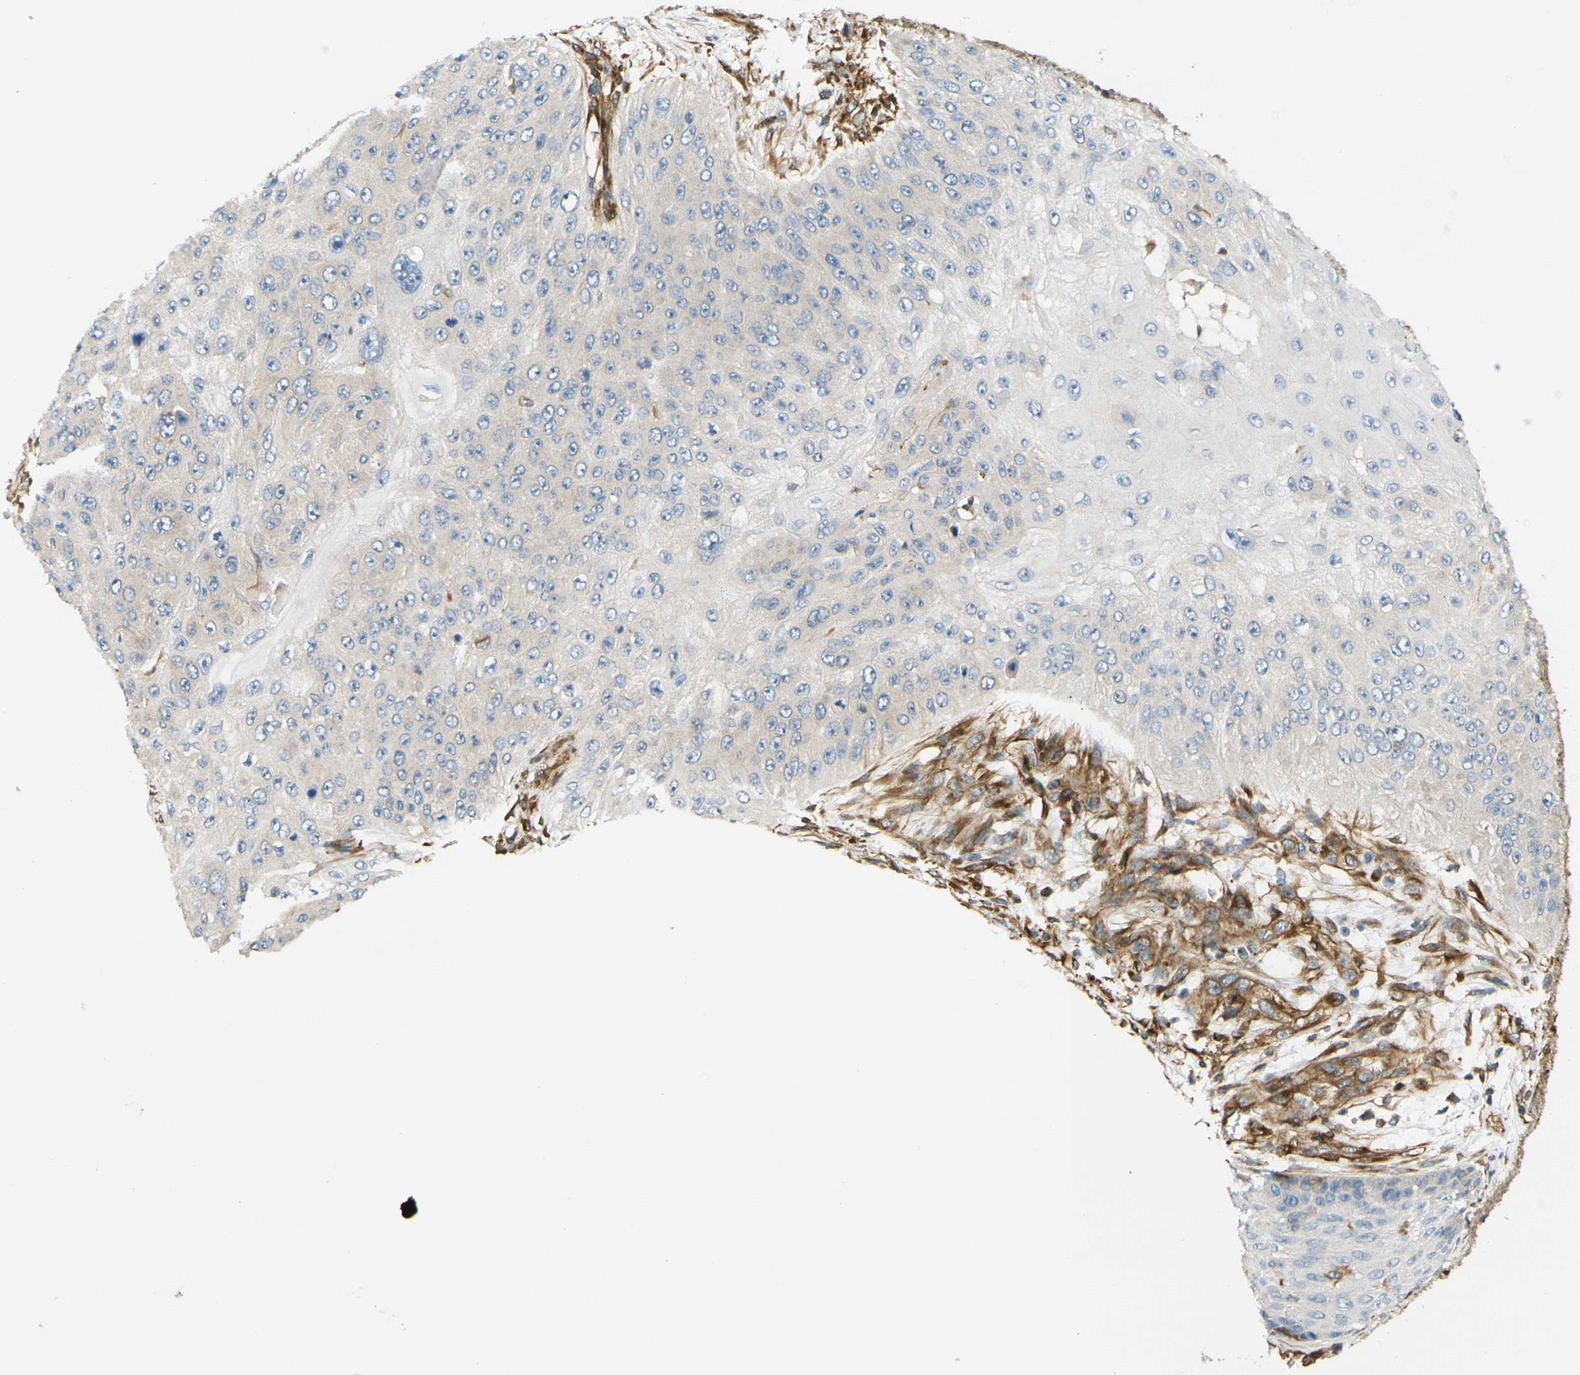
{"staining": {"intensity": "negative", "quantity": "none", "location": "none"}, "tissue": "skin cancer", "cell_type": "Tumor cells", "image_type": "cancer", "snomed": [{"axis": "morphology", "description": "Squamous cell carcinoma, NOS"}, {"axis": "topography", "description": "Skin"}], "caption": "A photomicrograph of squamous cell carcinoma (skin) stained for a protein reveals no brown staining in tumor cells.", "gene": "CYTH3", "patient": {"sex": "female", "age": 80}}